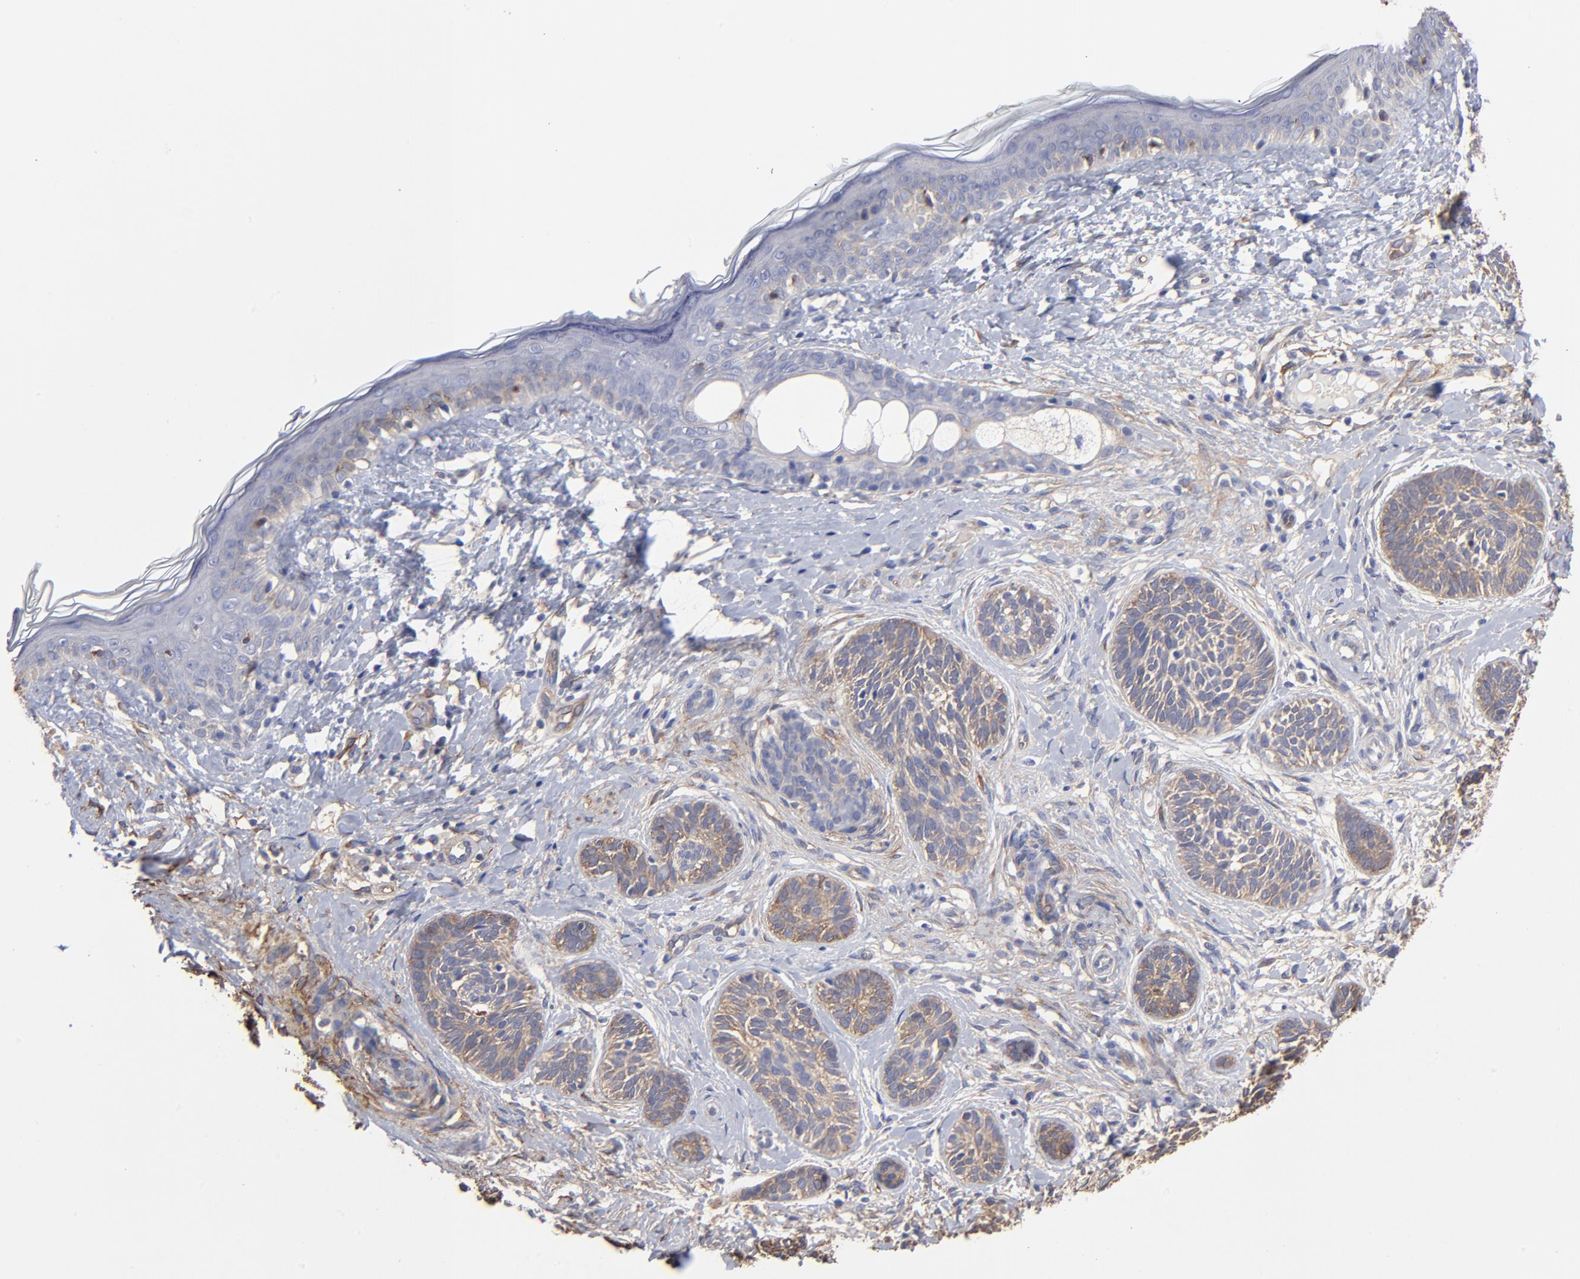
{"staining": {"intensity": "weak", "quantity": ">75%", "location": "cytoplasmic/membranous"}, "tissue": "skin cancer", "cell_type": "Tumor cells", "image_type": "cancer", "snomed": [{"axis": "morphology", "description": "Normal tissue, NOS"}, {"axis": "morphology", "description": "Basal cell carcinoma"}, {"axis": "topography", "description": "Skin"}], "caption": "Approximately >75% of tumor cells in skin cancer show weak cytoplasmic/membranous protein expression as visualized by brown immunohistochemical staining.", "gene": "CILP", "patient": {"sex": "male", "age": 63}}